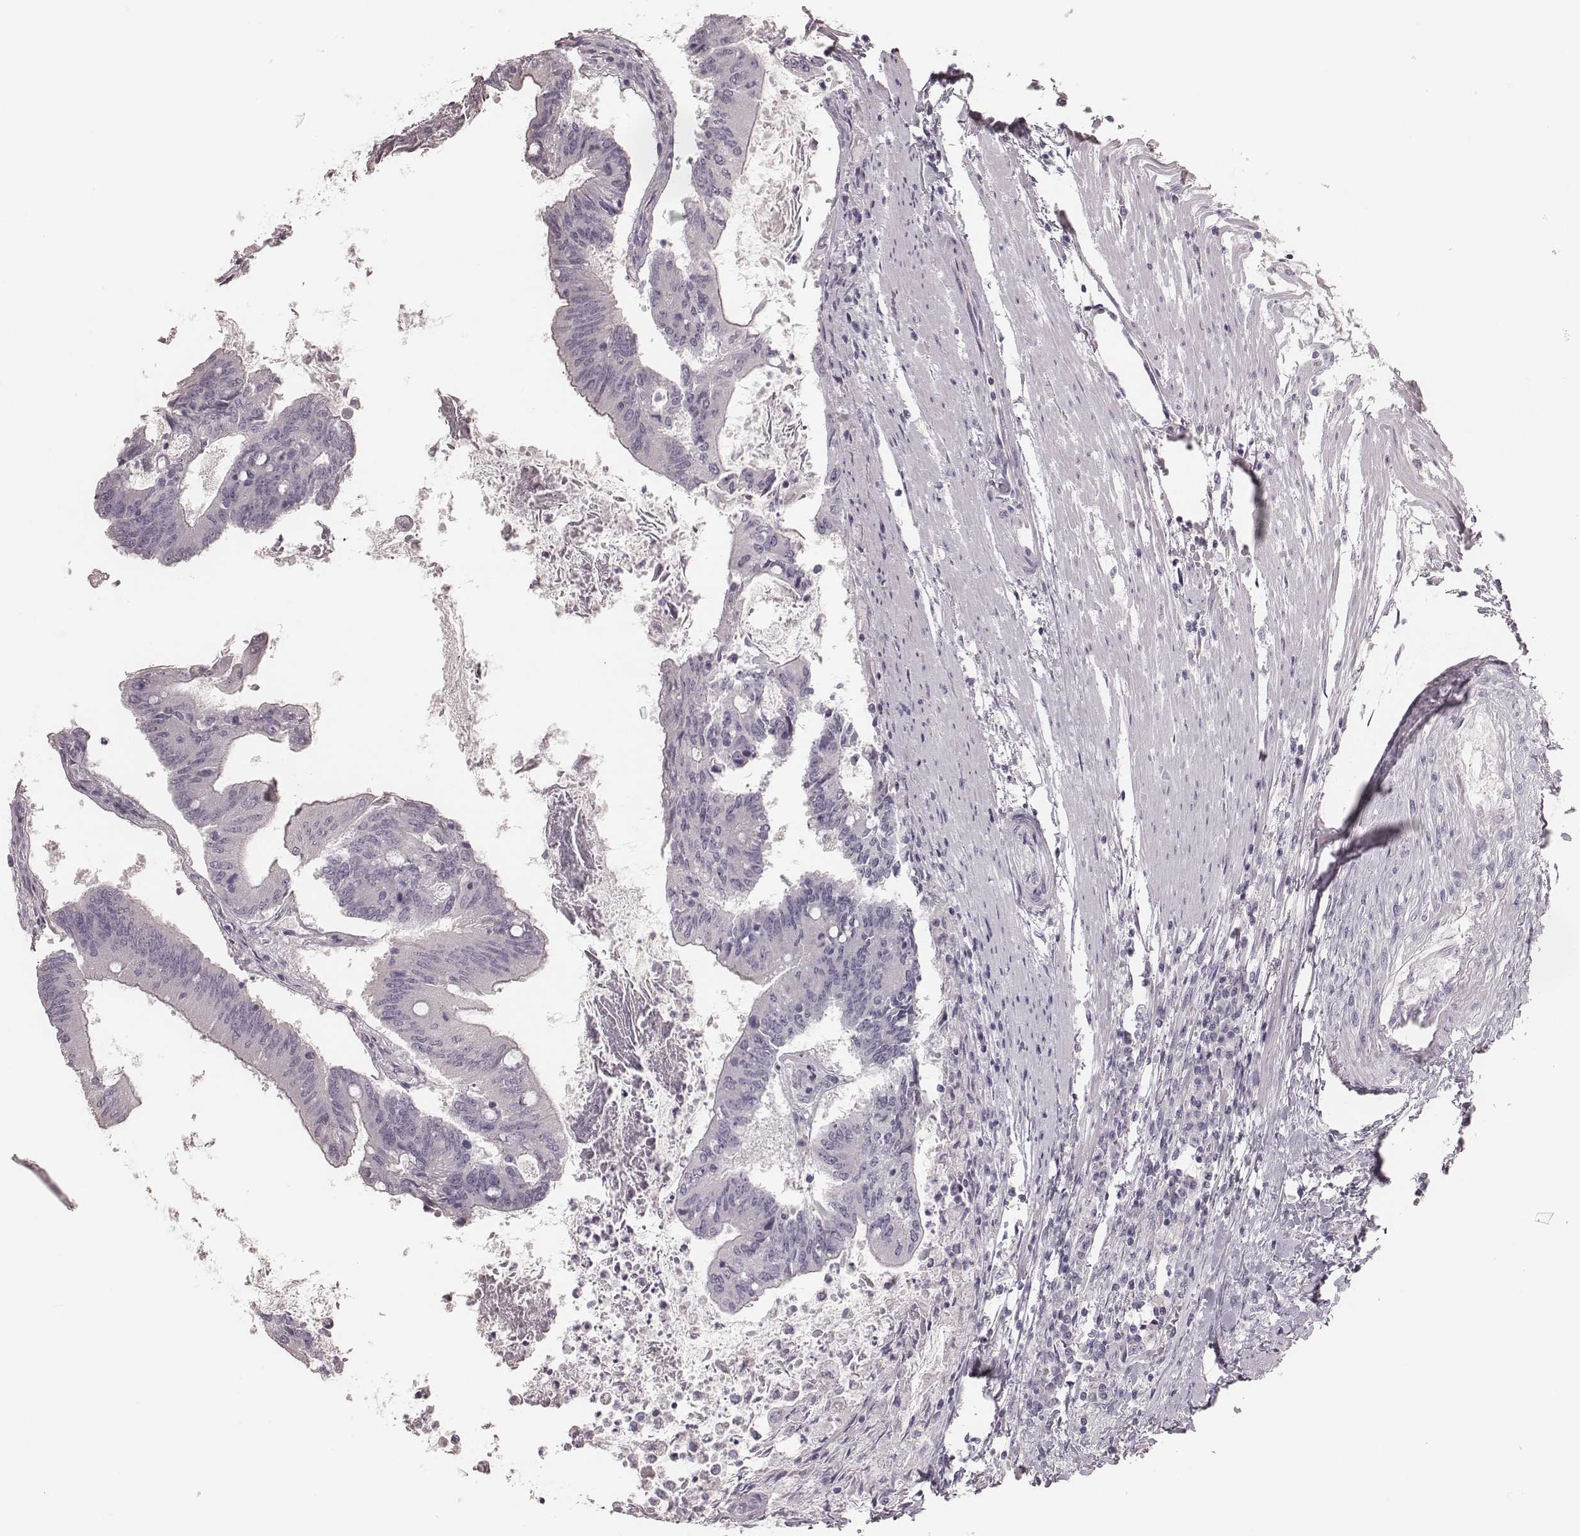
{"staining": {"intensity": "negative", "quantity": "none", "location": "none"}, "tissue": "colorectal cancer", "cell_type": "Tumor cells", "image_type": "cancer", "snomed": [{"axis": "morphology", "description": "Adenocarcinoma, NOS"}, {"axis": "topography", "description": "Colon"}], "caption": "Histopathology image shows no significant protein staining in tumor cells of colorectal cancer (adenocarcinoma).", "gene": "ZP4", "patient": {"sex": "female", "age": 70}}